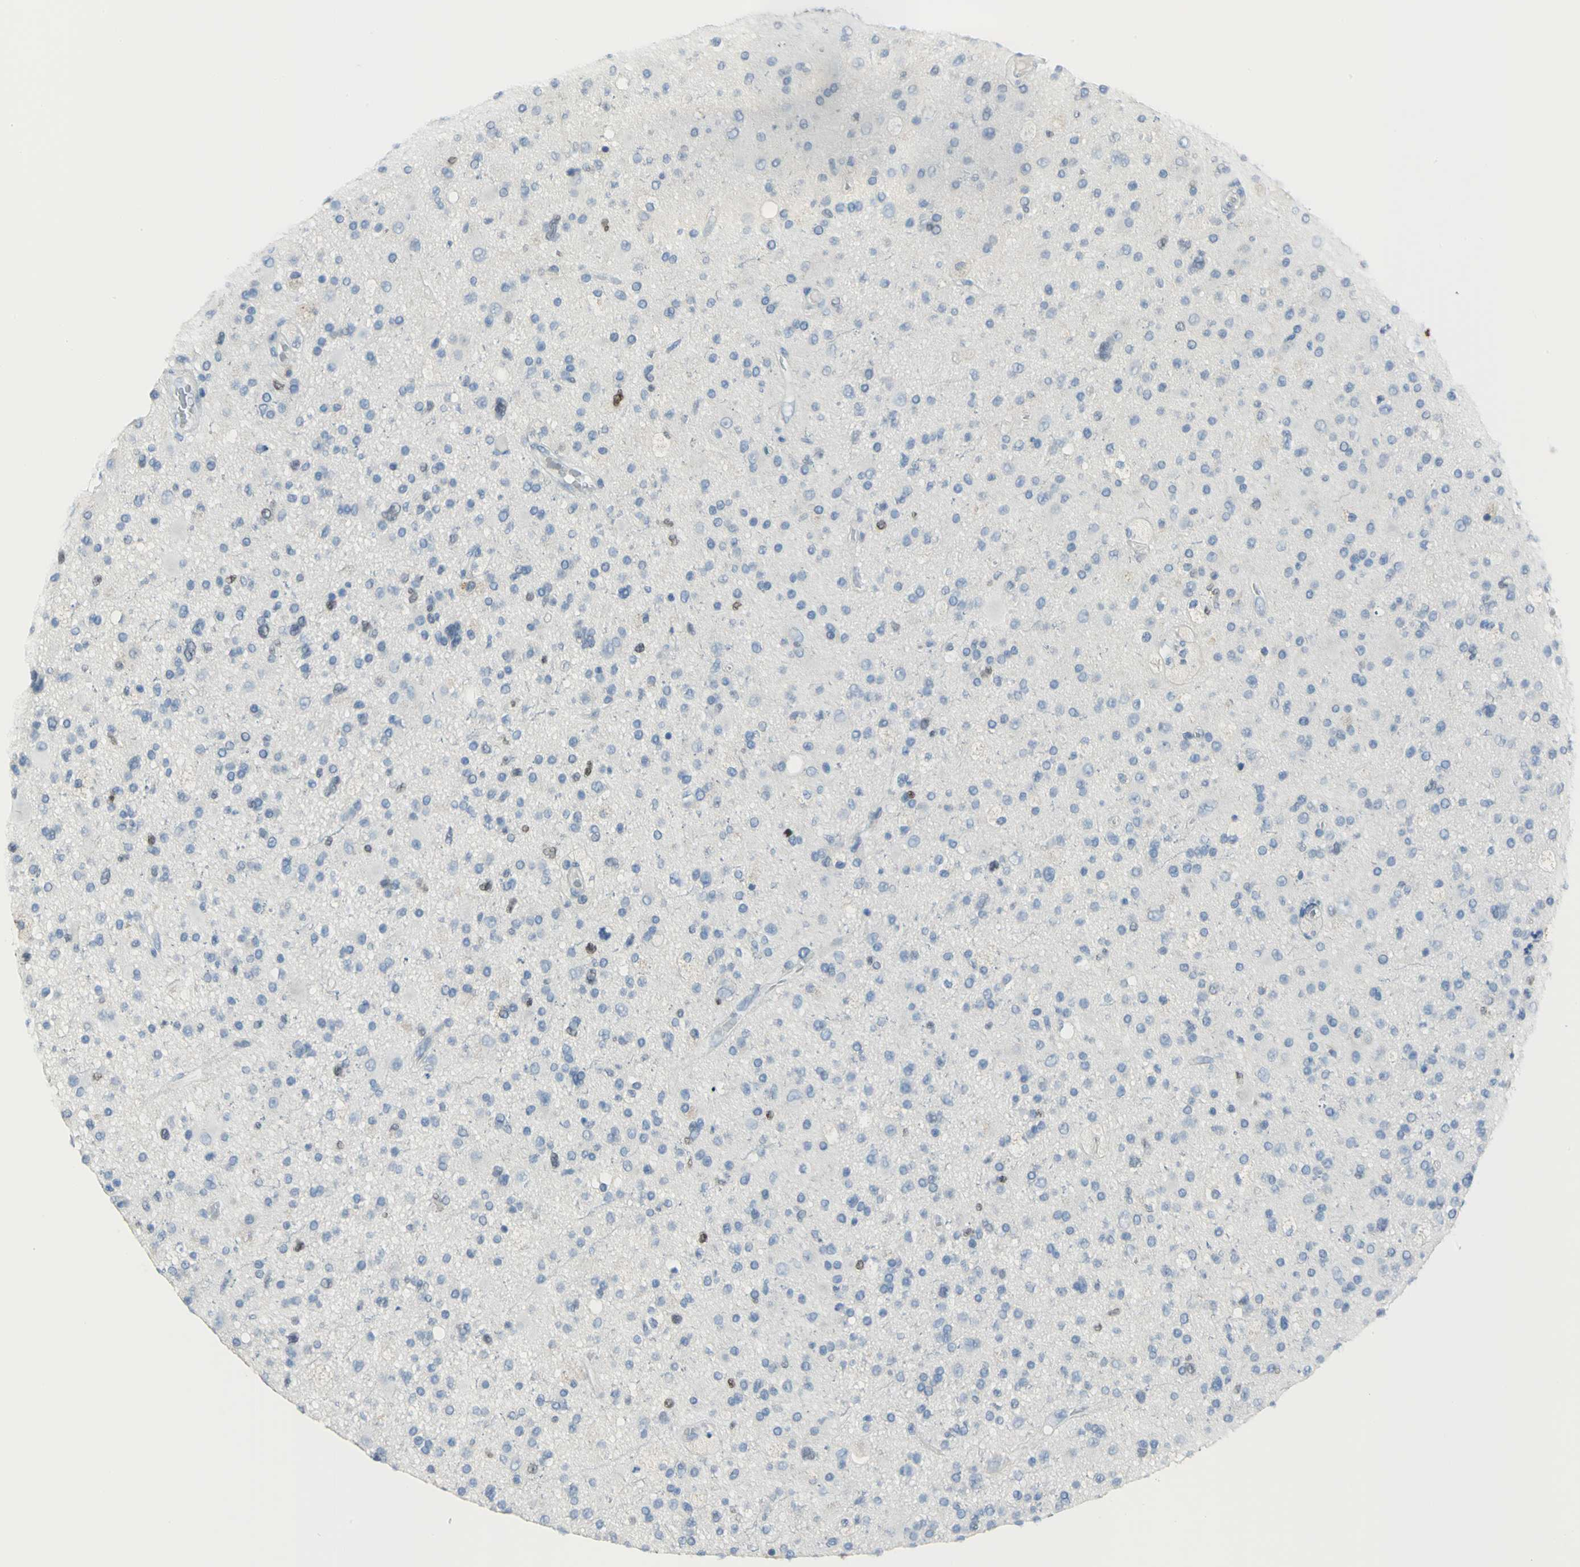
{"staining": {"intensity": "moderate", "quantity": "<25%", "location": "nuclear"}, "tissue": "glioma", "cell_type": "Tumor cells", "image_type": "cancer", "snomed": [{"axis": "morphology", "description": "Glioma, malignant, High grade"}, {"axis": "topography", "description": "Brain"}], "caption": "IHC micrograph of glioma stained for a protein (brown), which shows low levels of moderate nuclear staining in about <25% of tumor cells.", "gene": "MCM3", "patient": {"sex": "male", "age": 33}}